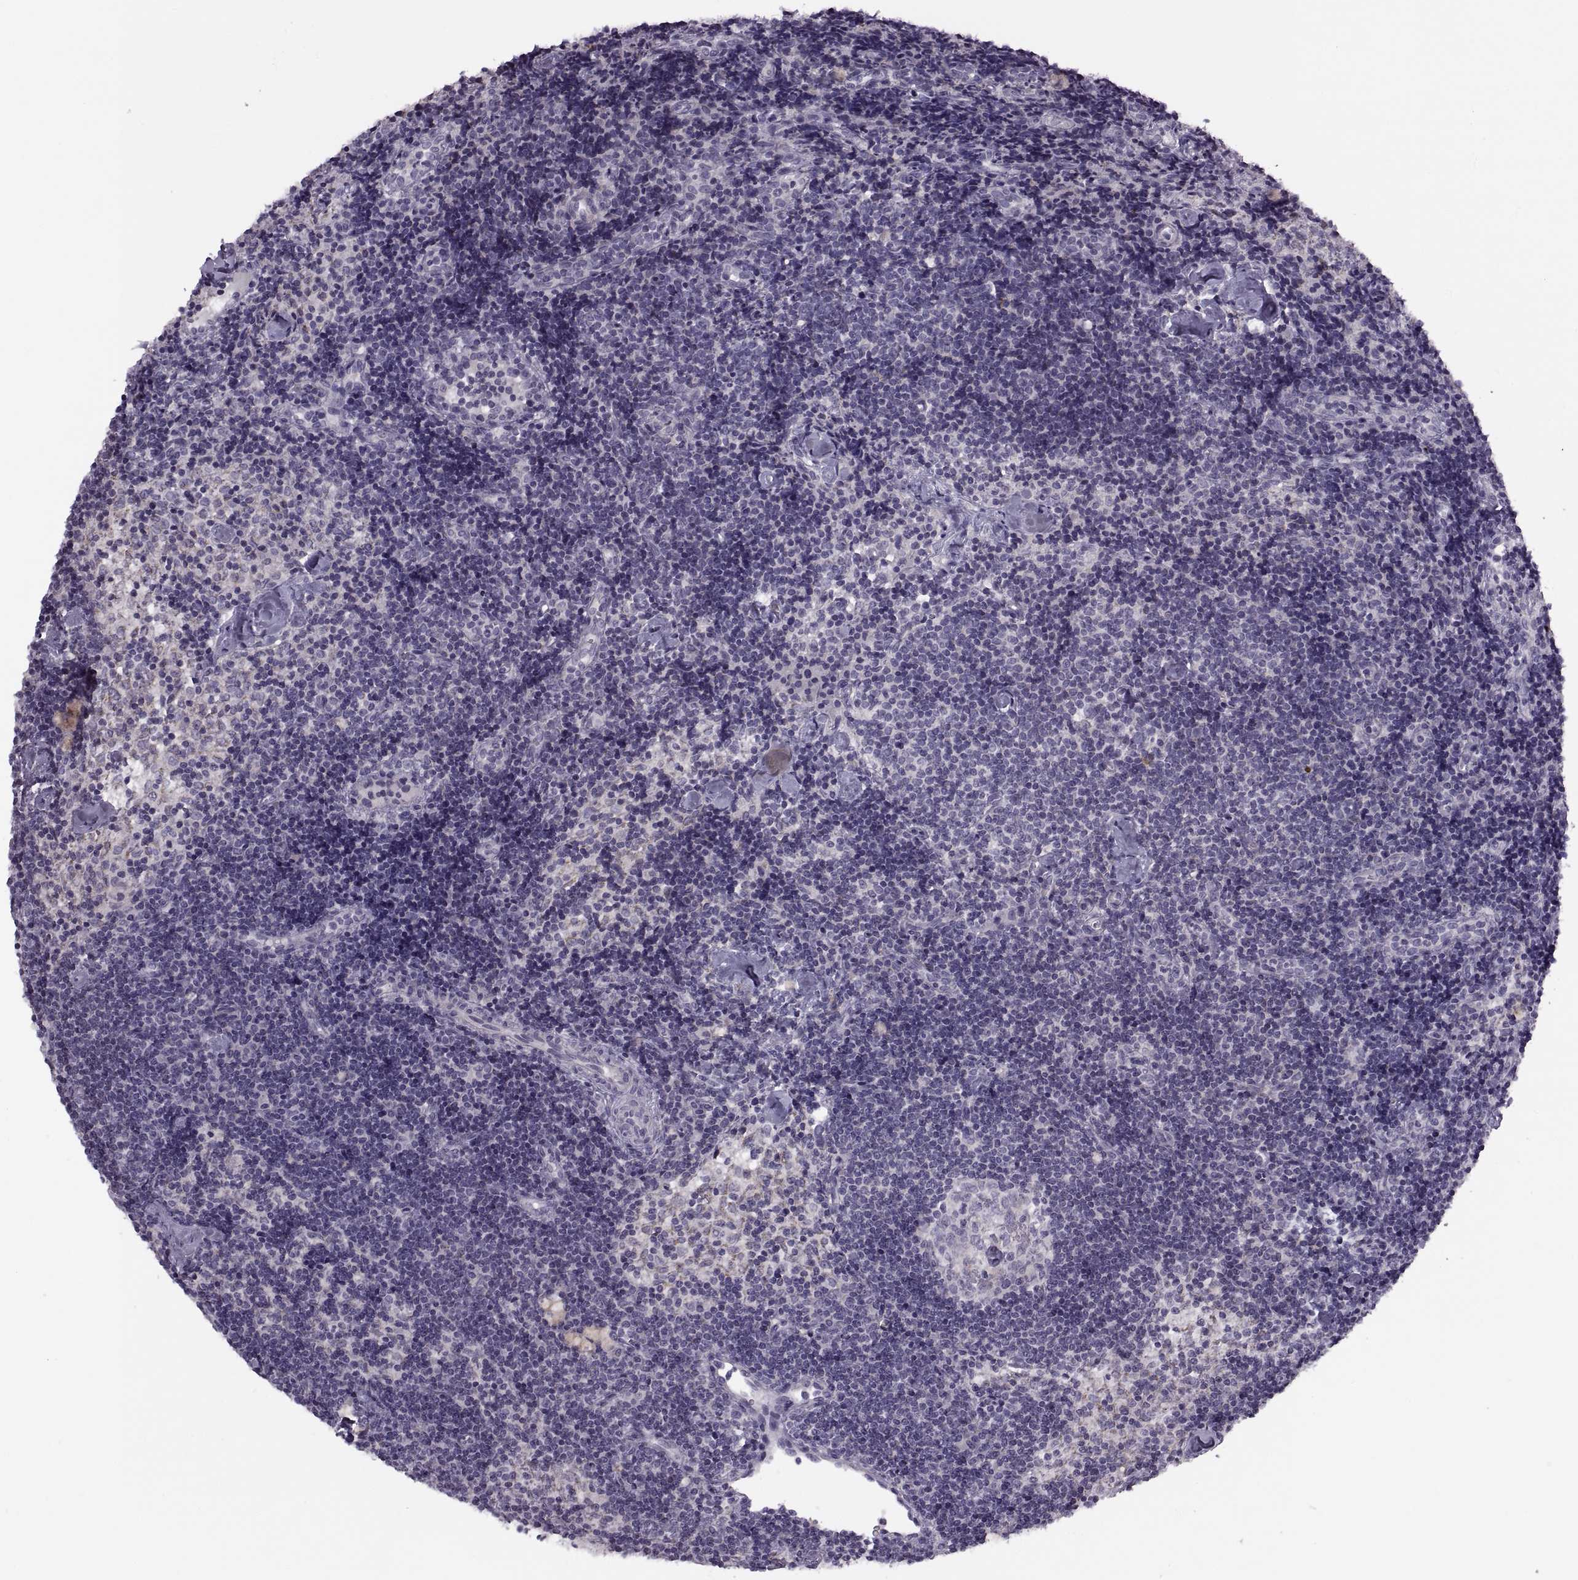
{"staining": {"intensity": "negative", "quantity": "none", "location": "none"}, "tissue": "lymph node", "cell_type": "Germinal center cells", "image_type": "normal", "snomed": [{"axis": "morphology", "description": "Normal tissue, NOS"}, {"axis": "topography", "description": "Lymph node"}], "caption": "IHC histopathology image of unremarkable lymph node stained for a protein (brown), which shows no positivity in germinal center cells.", "gene": "PIERCE1", "patient": {"sex": "female", "age": 42}}